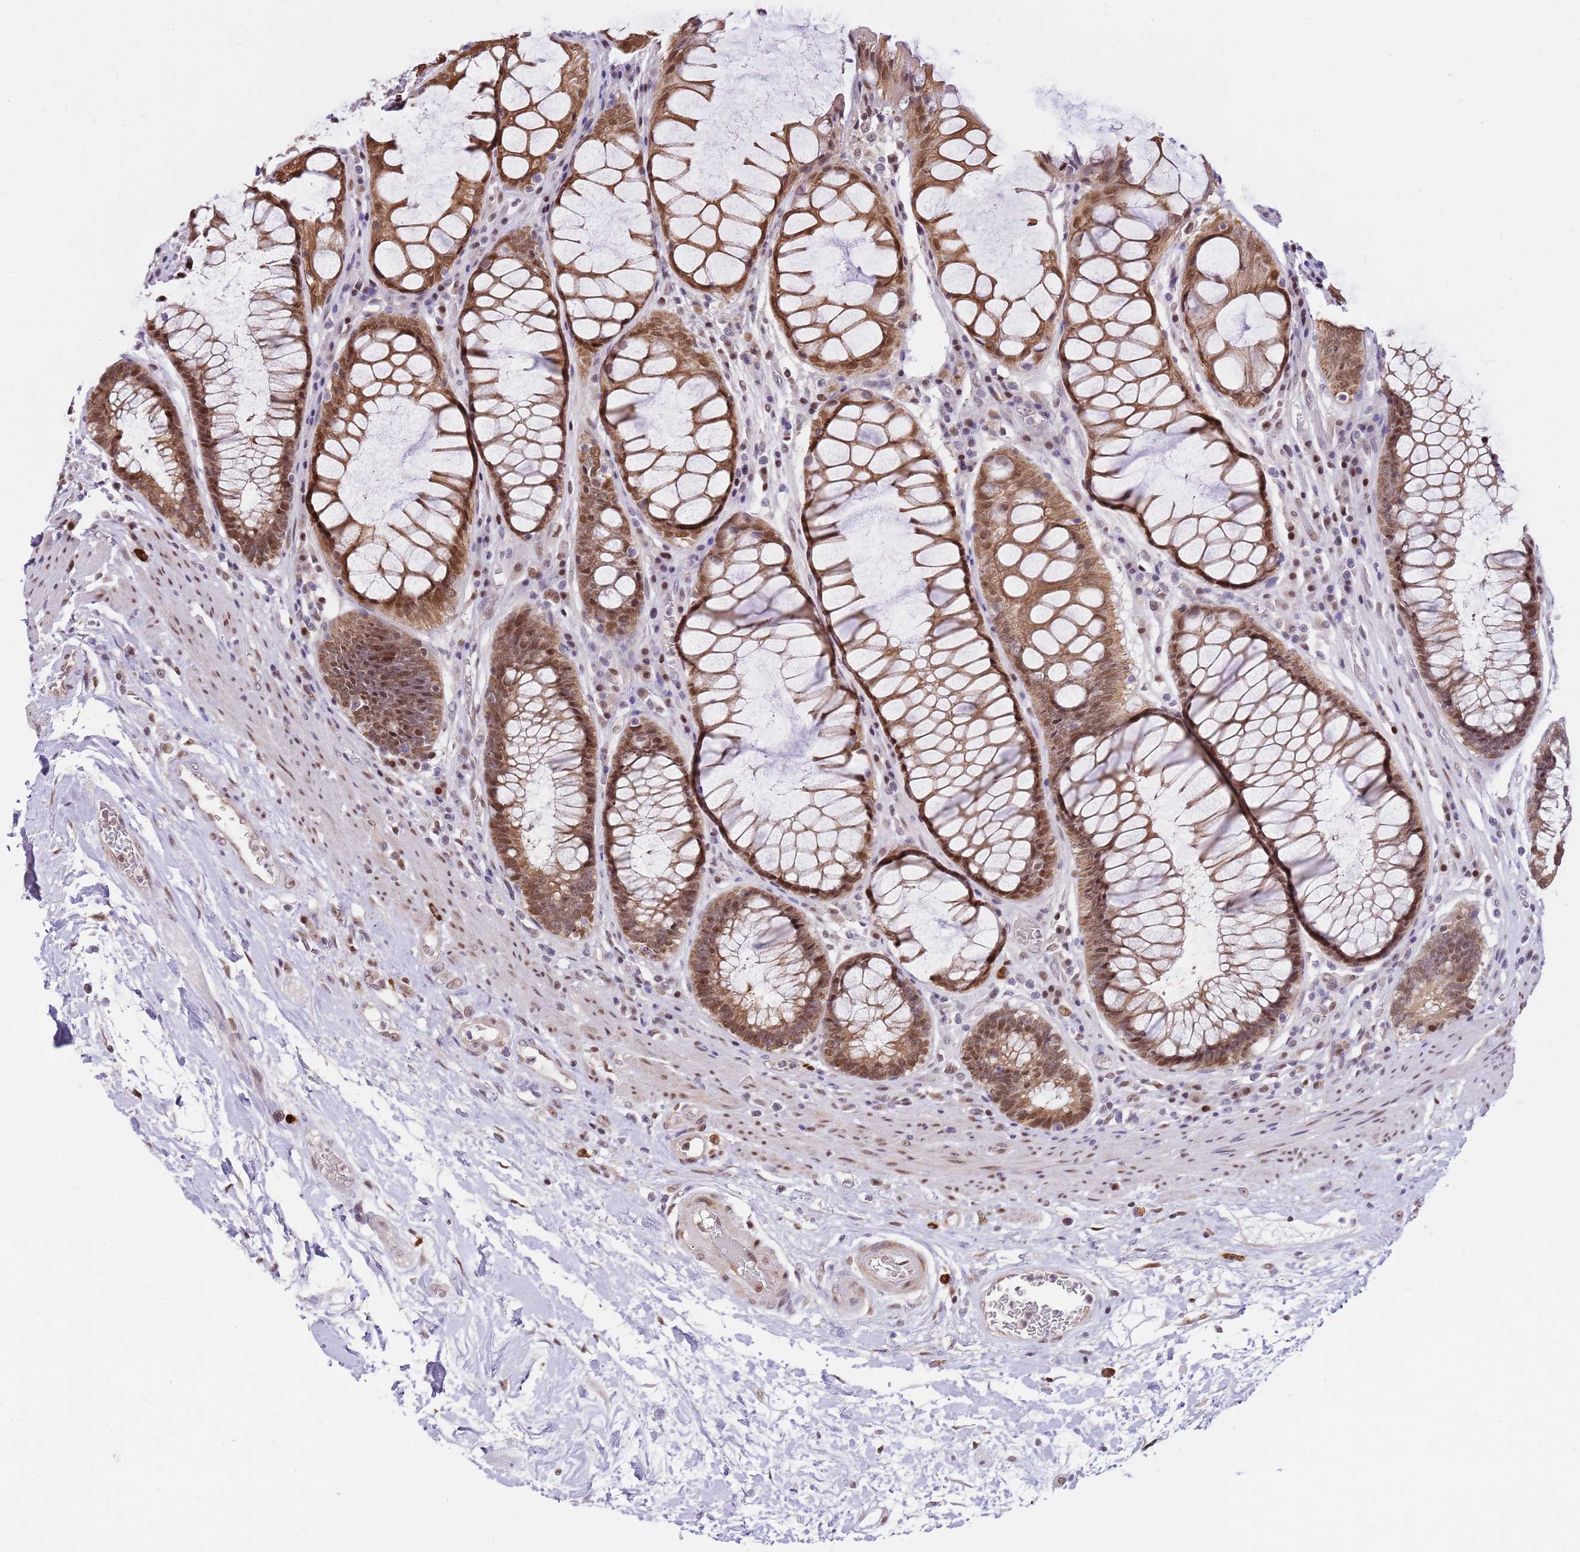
{"staining": {"intensity": "moderate", "quantity": ">75%", "location": "cytoplasmic/membranous,nuclear"}, "tissue": "rectum", "cell_type": "Glandular cells", "image_type": "normal", "snomed": [{"axis": "morphology", "description": "Normal tissue, NOS"}, {"axis": "topography", "description": "Rectum"}], "caption": "The image shows staining of normal rectum, revealing moderate cytoplasmic/membranous,nuclear protein expression (brown color) within glandular cells. The protein is shown in brown color, while the nuclei are stained blue.", "gene": "RFK", "patient": {"sex": "male", "age": 64}}